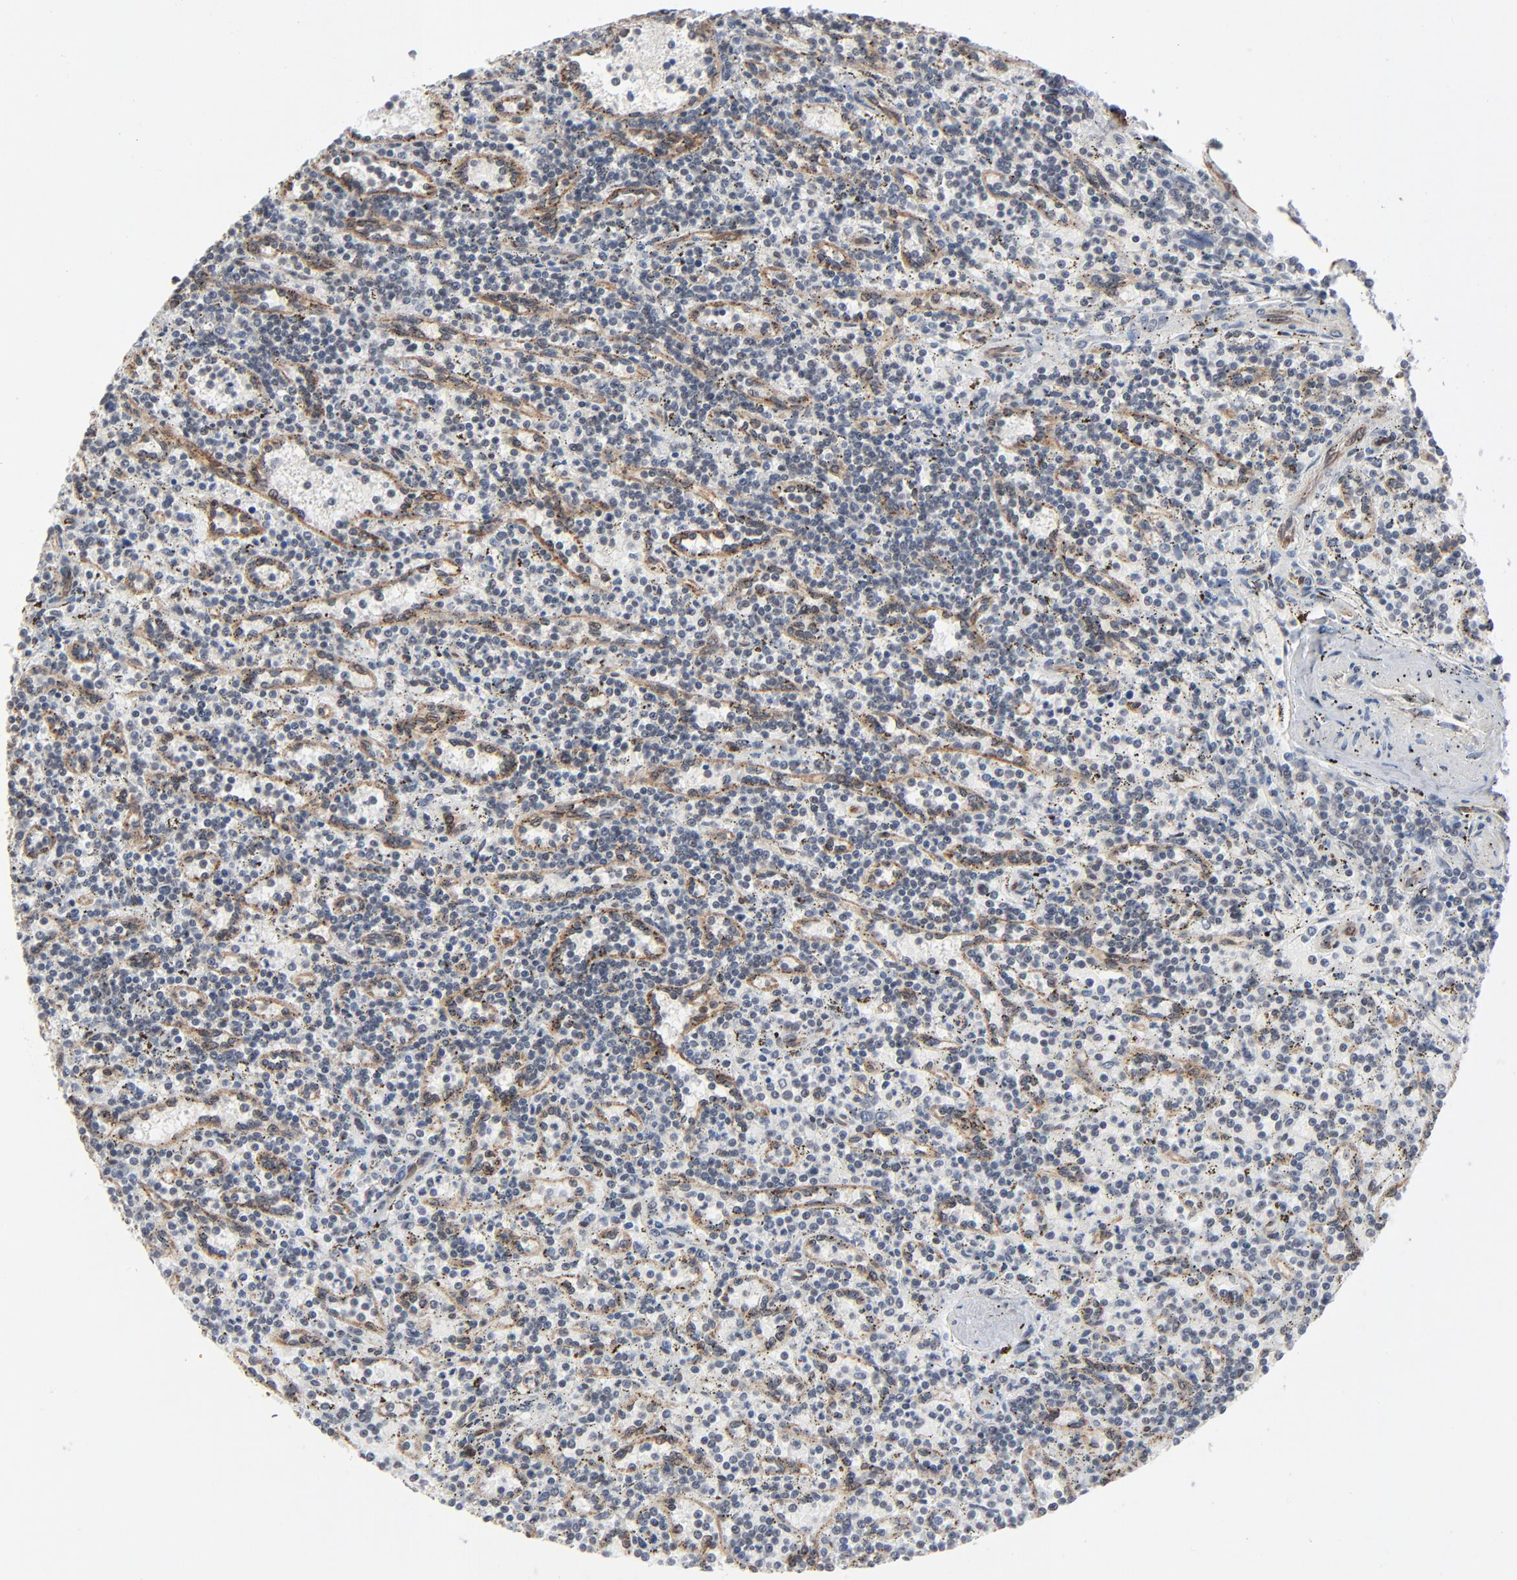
{"staining": {"intensity": "negative", "quantity": "none", "location": "none"}, "tissue": "lymphoma", "cell_type": "Tumor cells", "image_type": "cancer", "snomed": [{"axis": "morphology", "description": "Malignant lymphoma, non-Hodgkin's type, Low grade"}, {"axis": "topography", "description": "Spleen"}], "caption": "Immunohistochemical staining of lymphoma shows no significant positivity in tumor cells.", "gene": "ITPR3", "patient": {"sex": "male", "age": 73}}